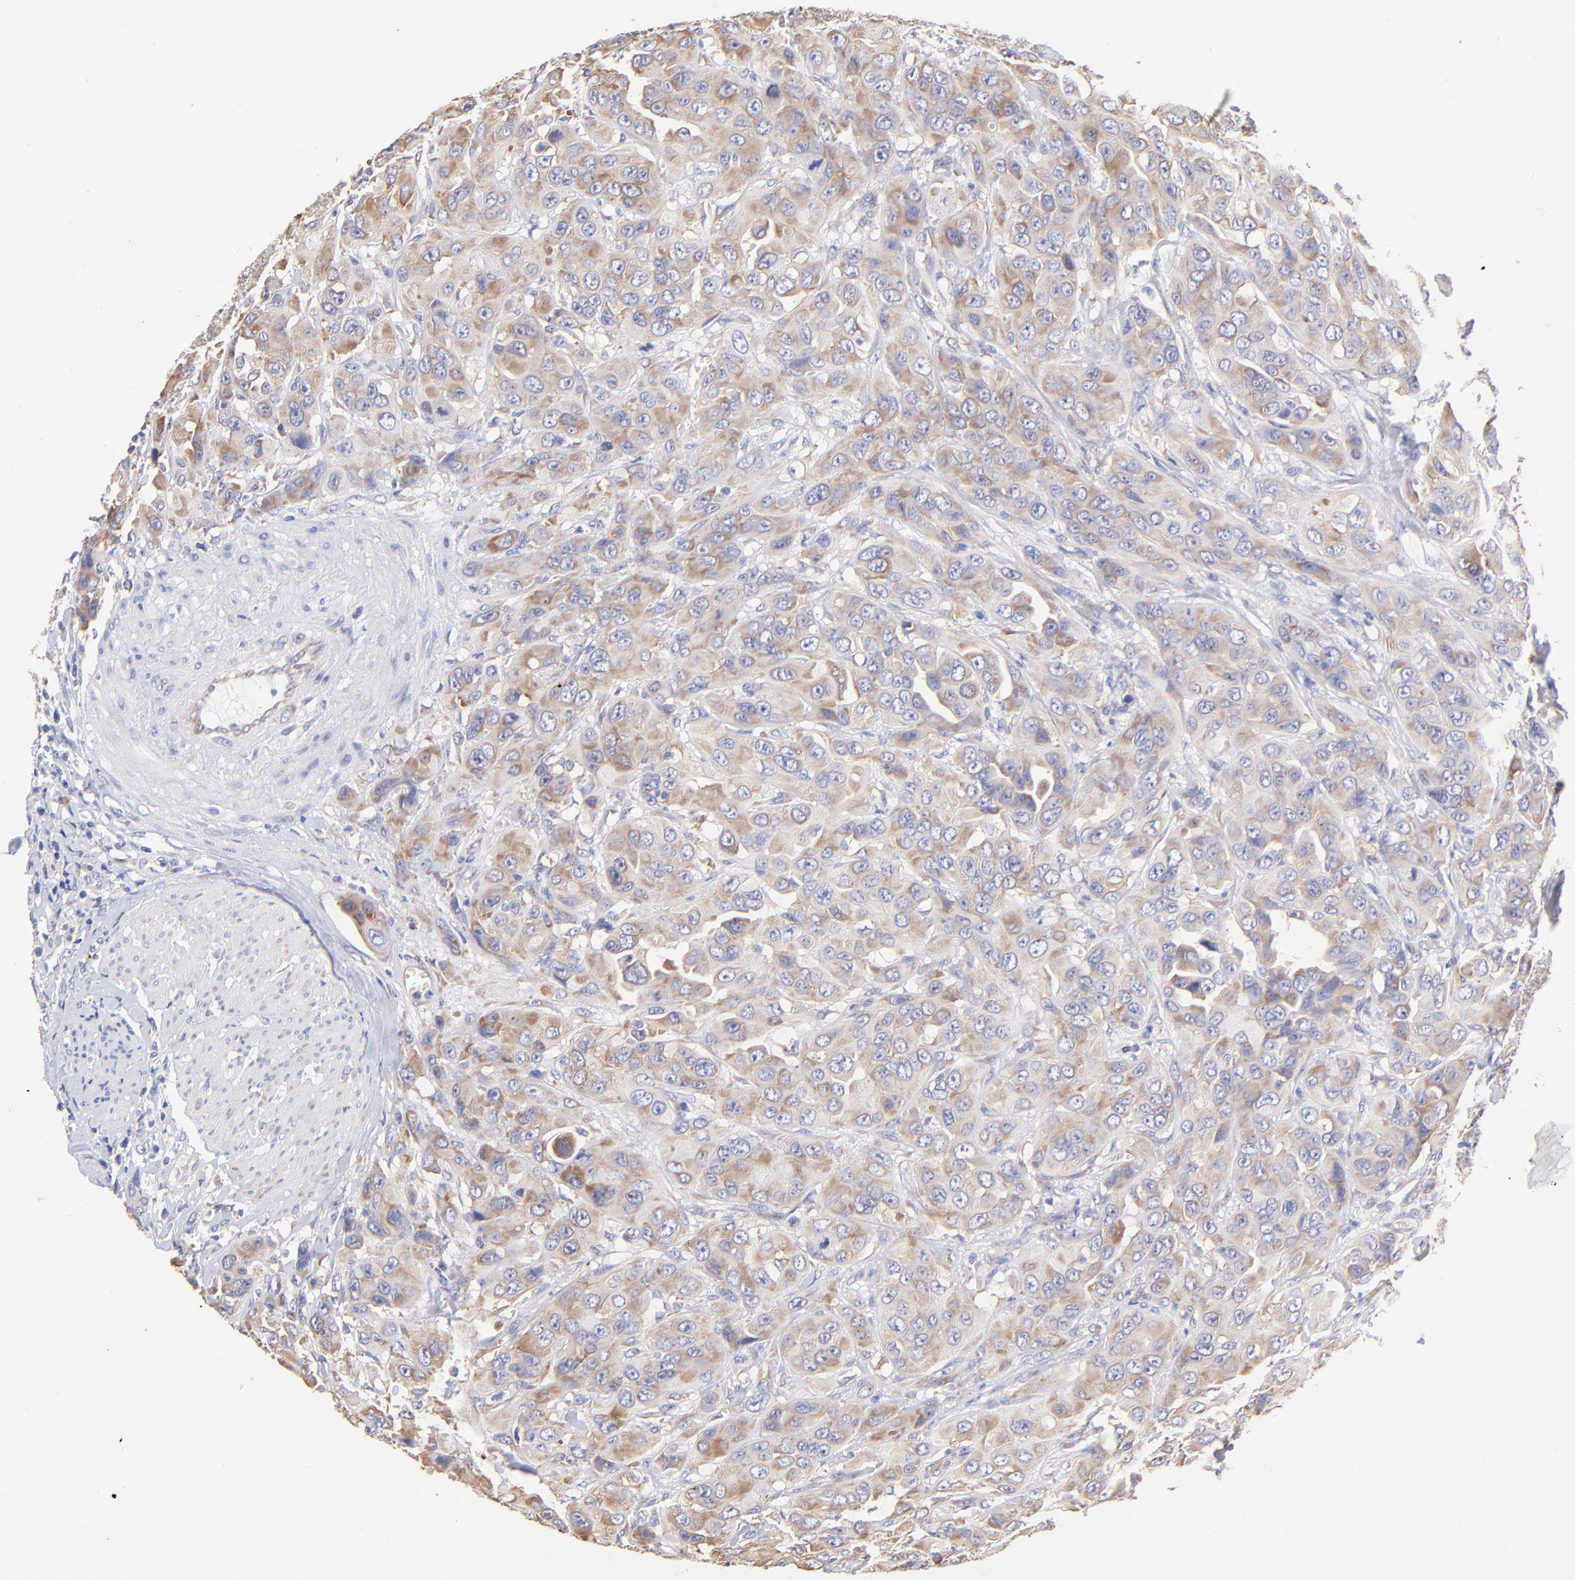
{"staining": {"intensity": "moderate", "quantity": ">75%", "location": "cytoplasmic/membranous"}, "tissue": "urothelial cancer", "cell_type": "Tumor cells", "image_type": "cancer", "snomed": [{"axis": "morphology", "description": "Urothelial carcinoma, High grade"}, {"axis": "topography", "description": "Urinary bladder"}], "caption": "Human high-grade urothelial carcinoma stained with a brown dye demonstrates moderate cytoplasmic/membranous positive staining in about >75% of tumor cells.", "gene": "RPL30", "patient": {"sex": "male", "age": 73}}